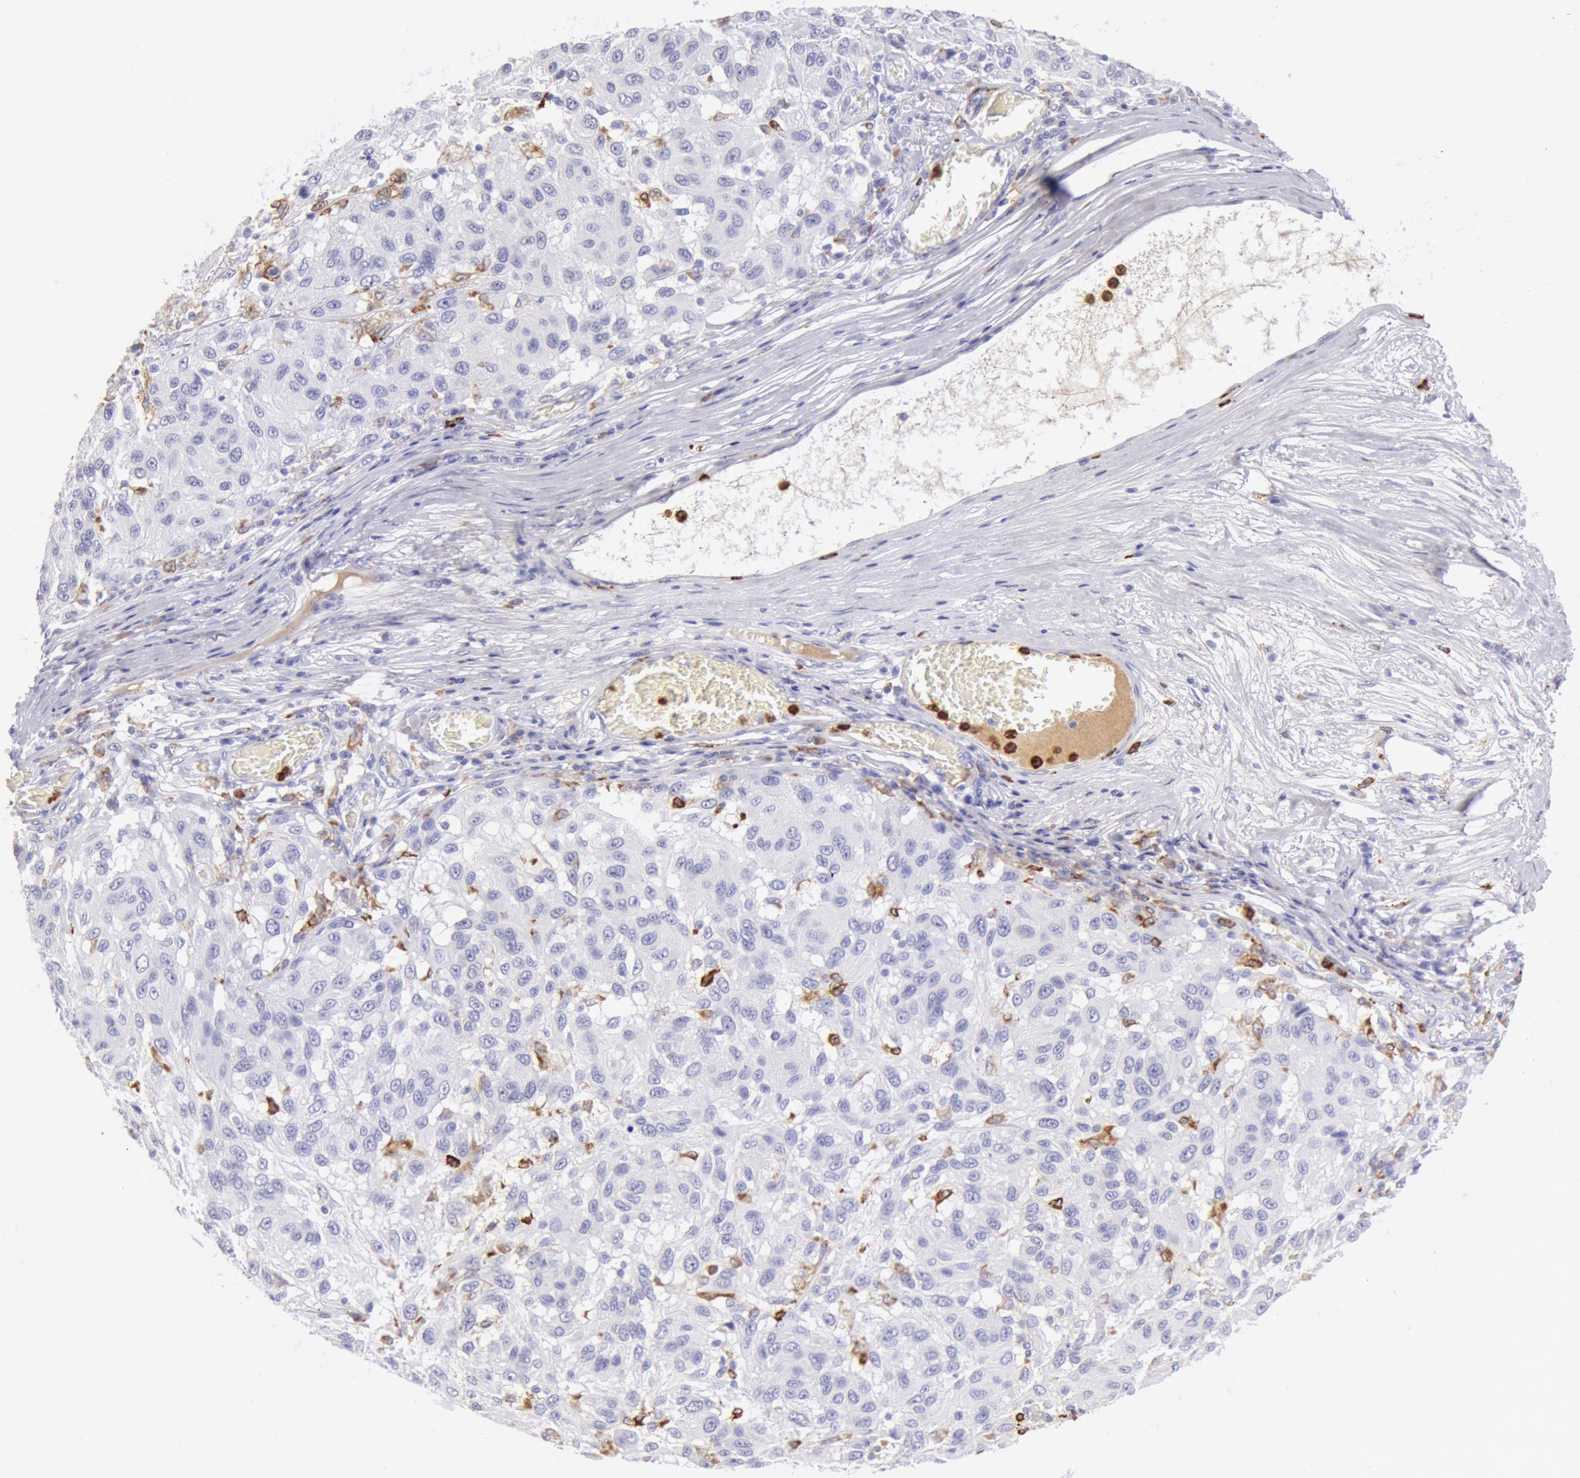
{"staining": {"intensity": "negative", "quantity": "none", "location": "none"}, "tissue": "melanoma", "cell_type": "Tumor cells", "image_type": "cancer", "snomed": [{"axis": "morphology", "description": "Malignant melanoma, NOS"}, {"axis": "topography", "description": "Skin"}], "caption": "There is no significant positivity in tumor cells of melanoma.", "gene": "FCN1", "patient": {"sex": "female", "age": 77}}